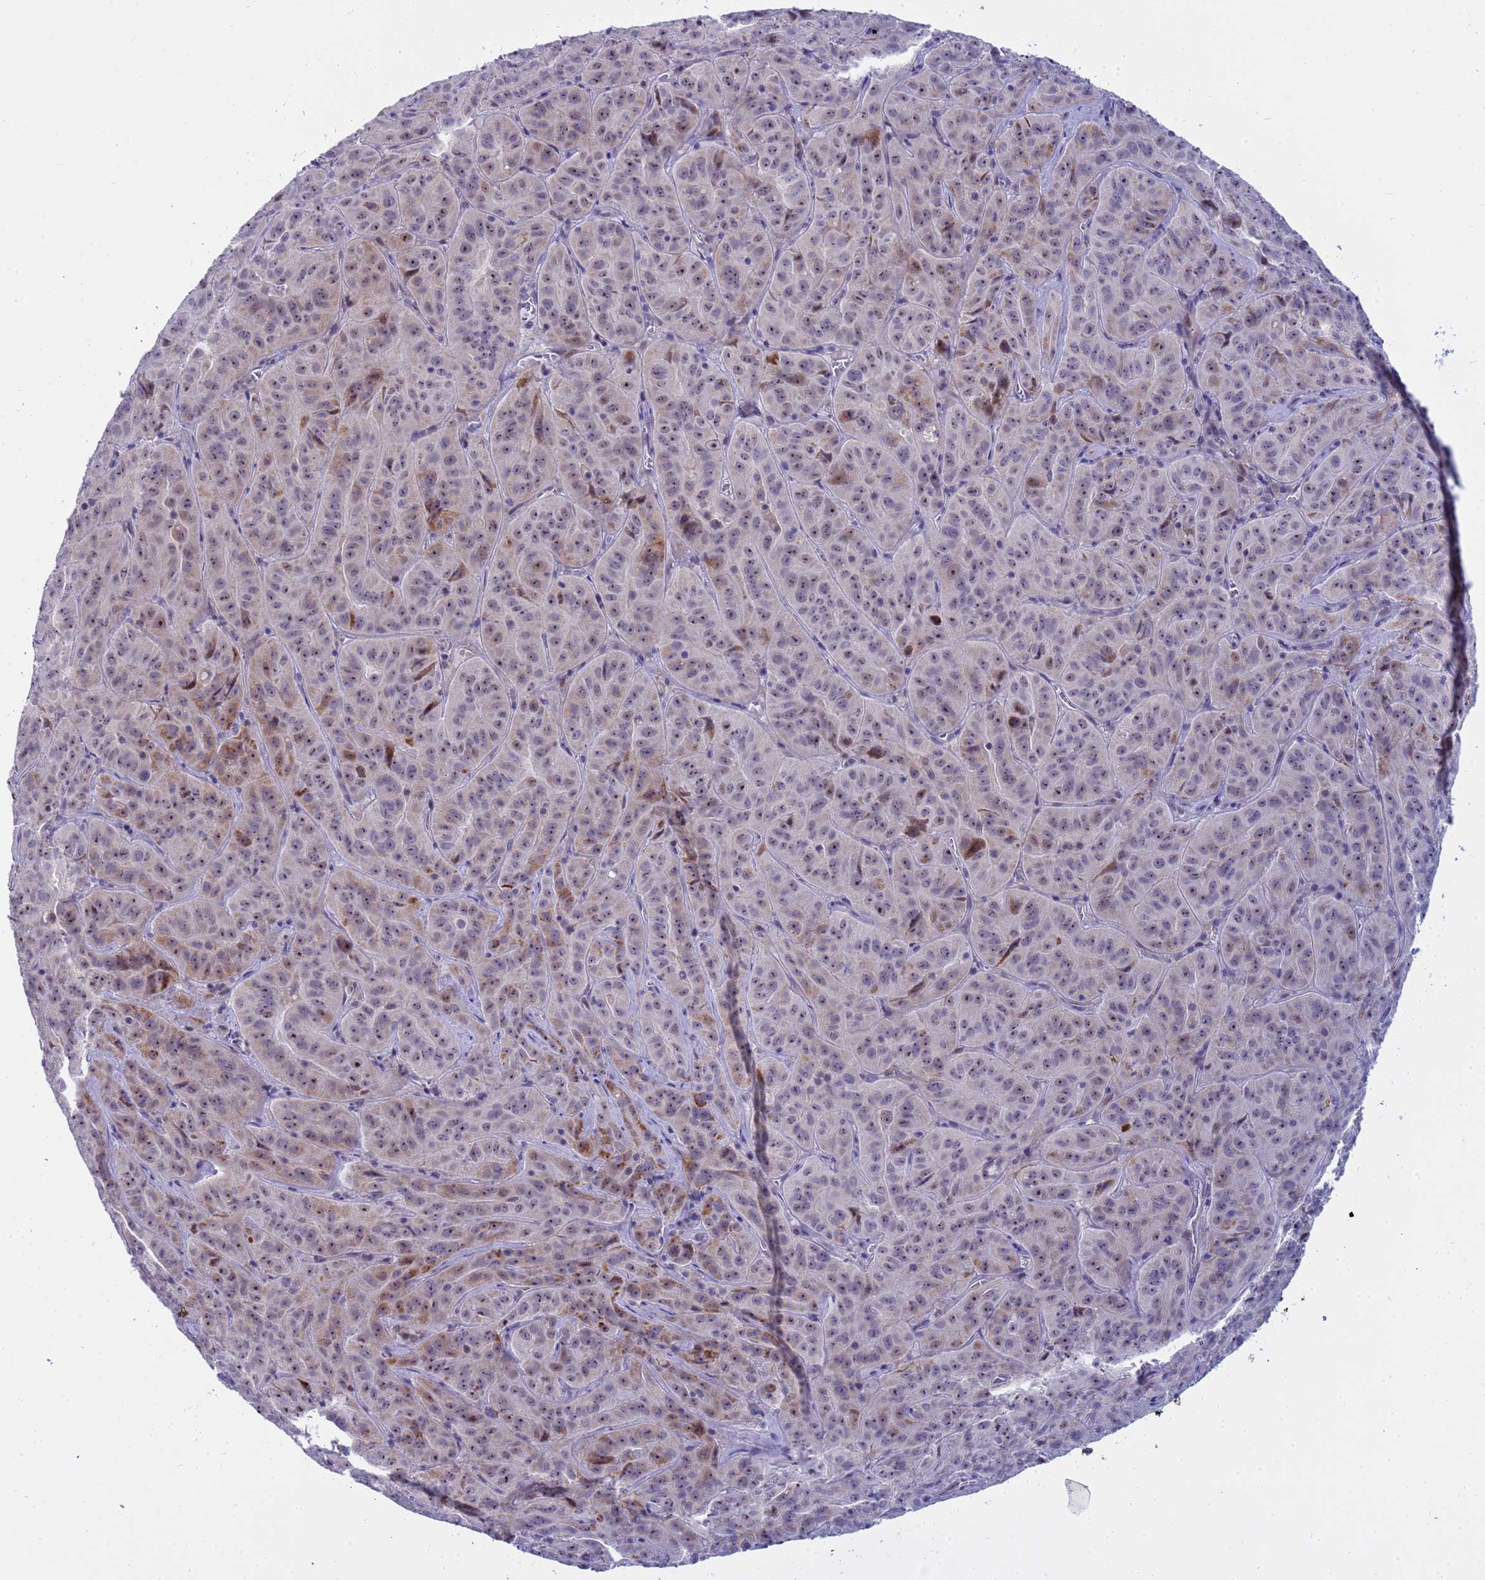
{"staining": {"intensity": "moderate", "quantity": ">75%", "location": "cytoplasmic/membranous,nuclear"}, "tissue": "pancreatic cancer", "cell_type": "Tumor cells", "image_type": "cancer", "snomed": [{"axis": "morphology", "description": "Adenocarcinoma, NOS"}, {"axis": "topography", "description": "Pancreas"}], "caption": "The micrograph reveals a brown stain indicating the presence of a protein in the cytoplasmic/membranous and nuclear of tumor cells in pancreatic cancer. (DAB (3,3'-diaminobenzidine) IHC, brown staining for protein, blue staining for nuclei).", "gene": "LRATD1", "patient": {"sex": "male", "age": 63}}